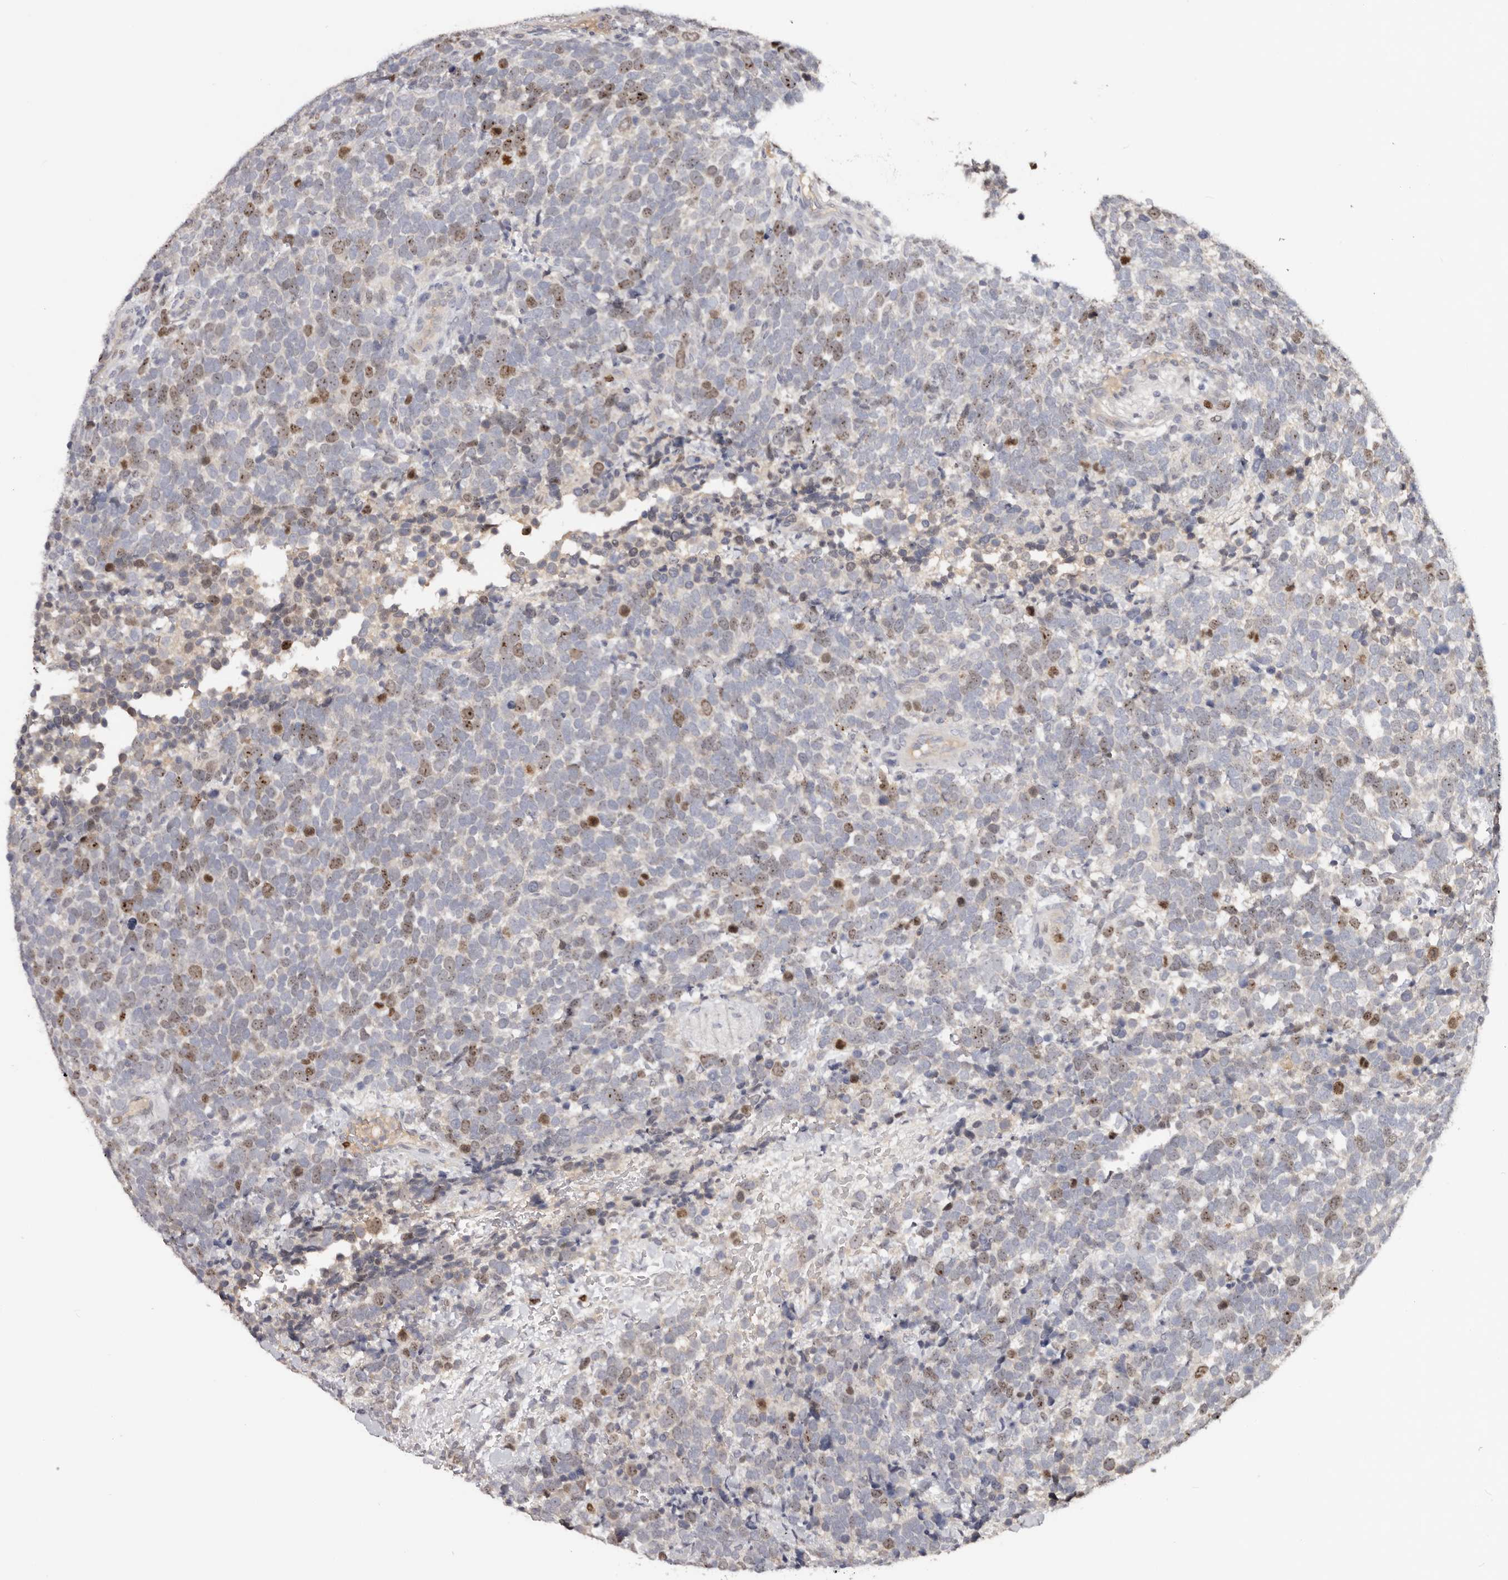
{"staining": {"intensity": "moderate", "quantity": "25%-75%", "location": "nuclear"}, "tissue": "urothelial cancer", "cell_type": "Tumor cells", "image_type": "cancer", "snomed": [{"axis": "morphology", "description": "Urothelial carcinoma, High grade"}, {"axis": "topography", "description": "Urinary bladder"}], "caption": "A histopathology image of human high-grade urothelial carcinoma stained for a protein displays moderate nuclear brown staining in tumor cells.", "gene": "CCDC190", "patient": {"sex": "female", "age": 82}}